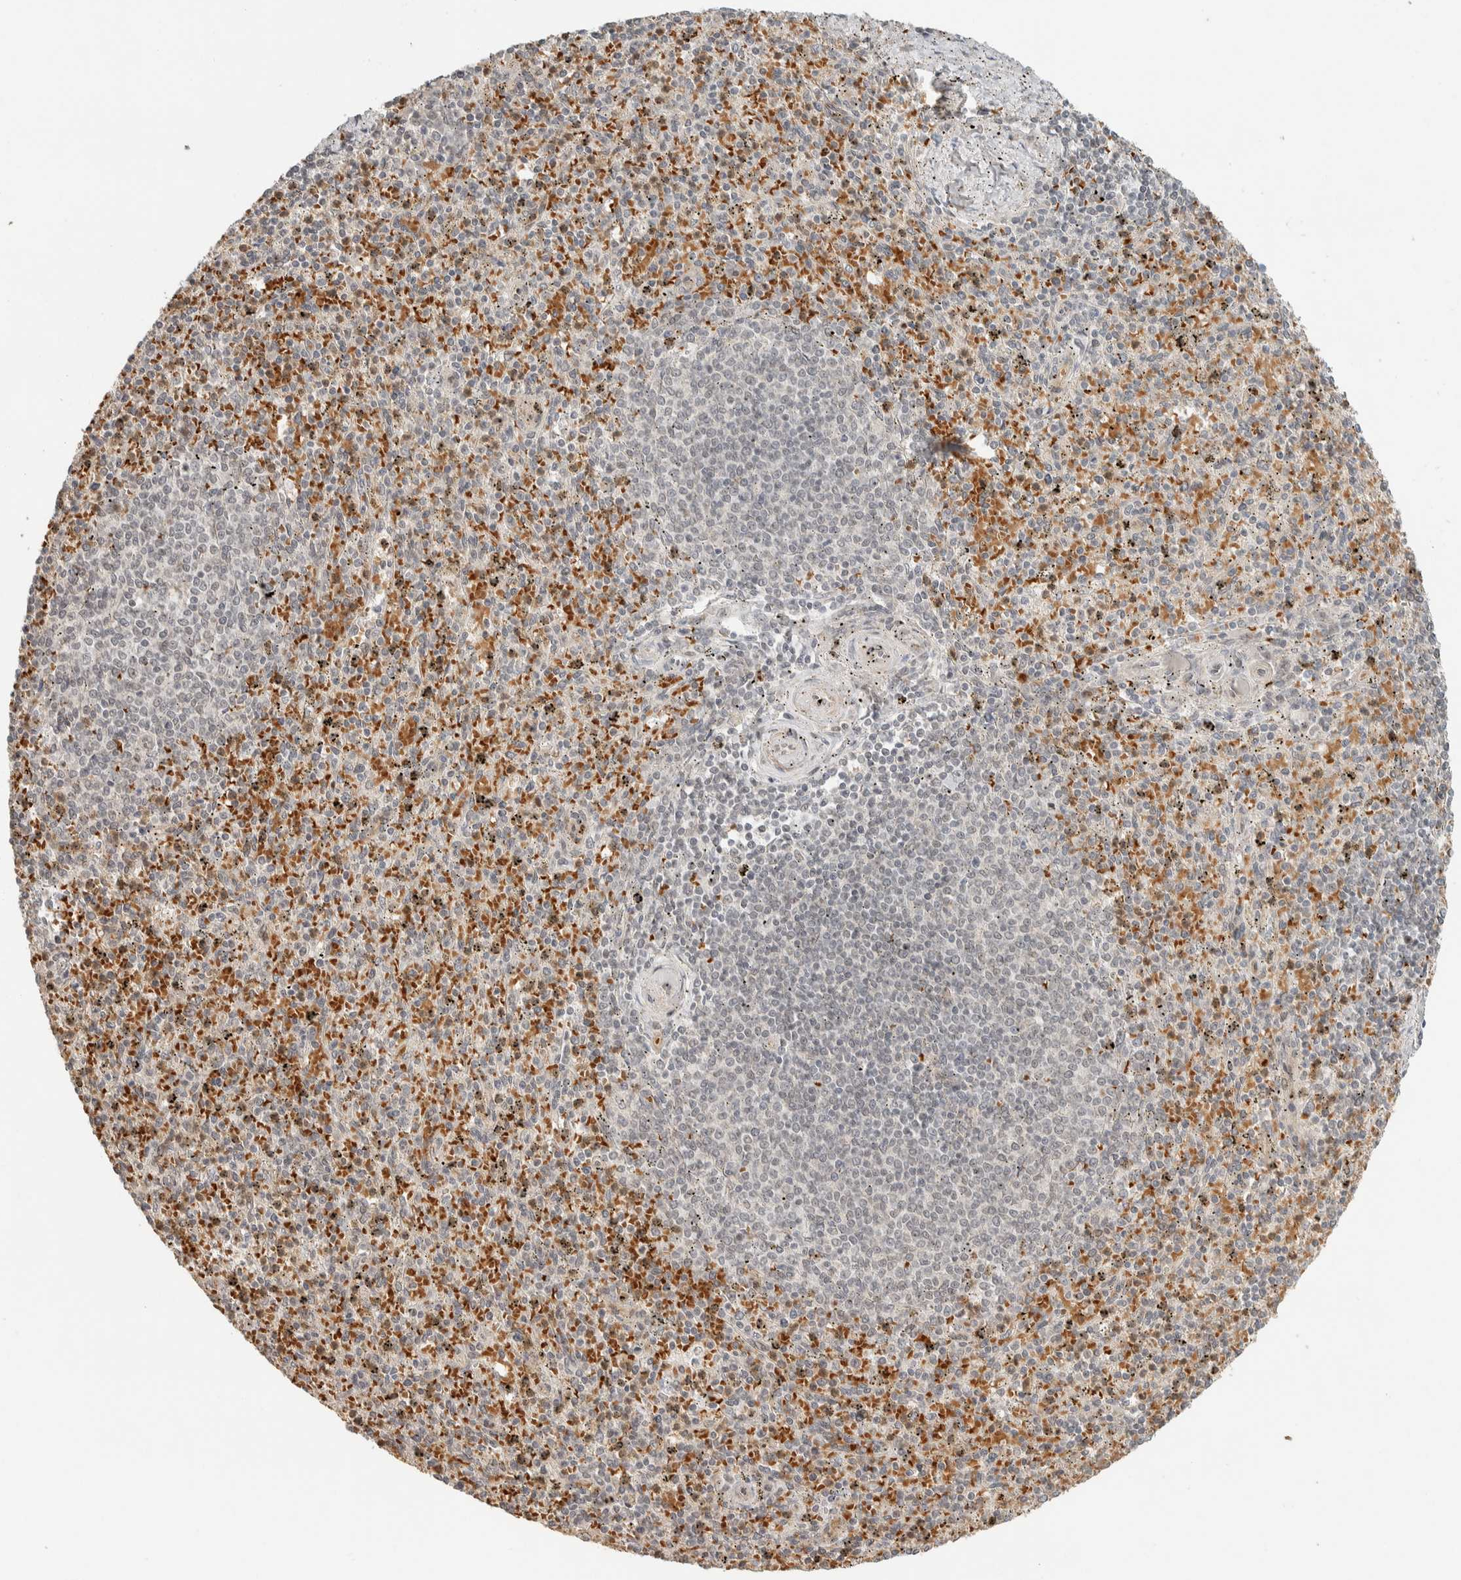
{"staining": {"intensity": "moderate", "quantity": ">75%", "location": "cytoplasmic/membranous"}, "tissue": "spleen", "cell_type": "Cells in red pulp", "image_type": "normal", "snomed": [{"axis": "morphology", "description": "Normal tissue, NOS"}, {"axis": "topography", "description": "Spleen"}], "caption": "Immunohistochemistry staining of normal spleen, which exhibits medium levels of moderate cytoplasmic/membranous staining in about >75% of cells in red pulp indicating moderate cytoplasmic/membranous protein staining. The staining was performed using DAB (3,3'-diaminobenzidine) (brown) for protein detection and nuclei were counterstained in hematoxylin (blue).", "gene": "ZBTB2", "patient": {"sex": "male", "age": 72}}